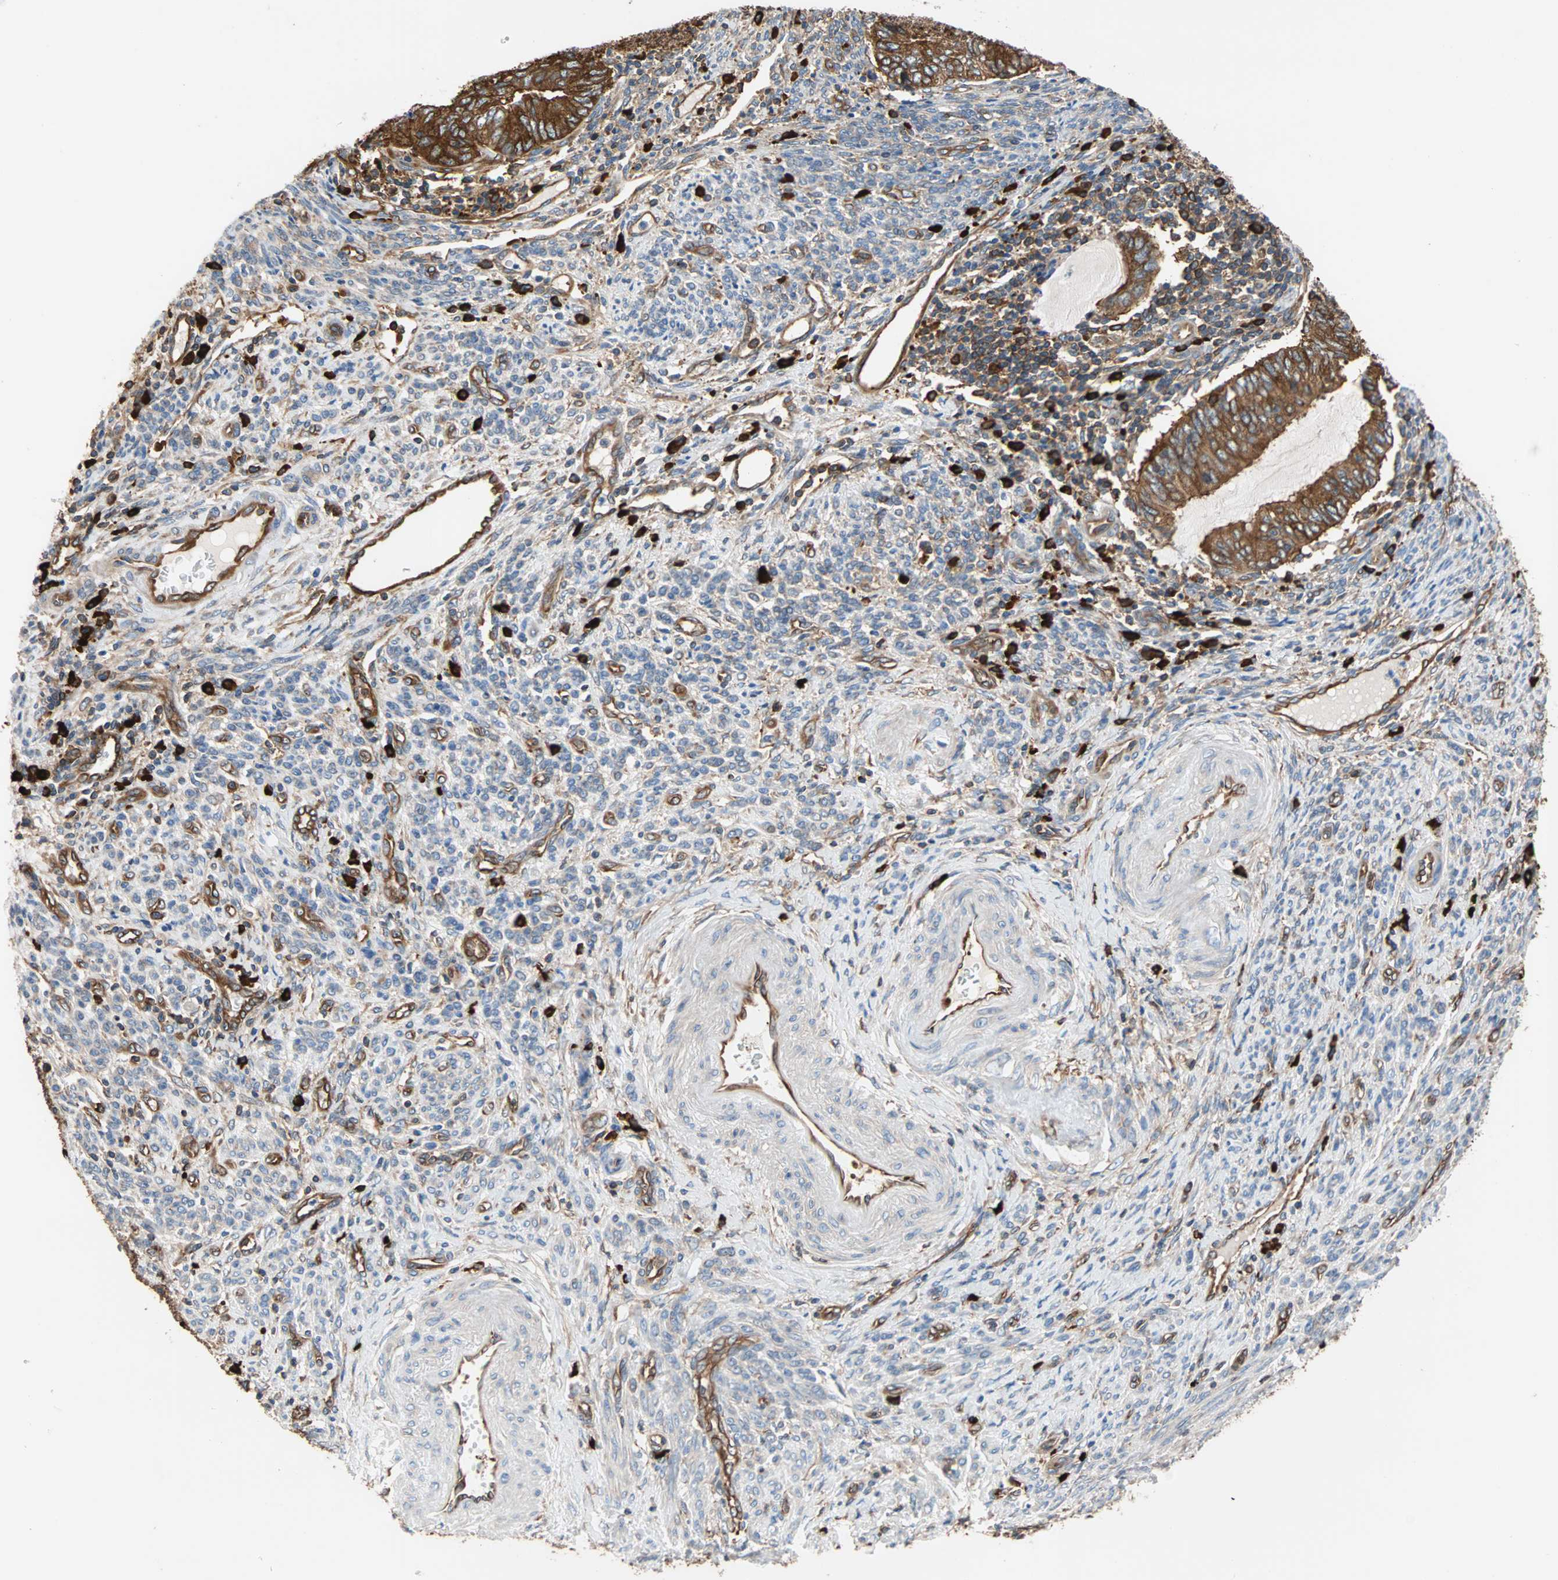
{"staining": {"intensity": "strong", "quantity": ">75%", "location": "cytoplasmic/membranous"}, "tissue": "endometrial cancer", "cell_type": "Tumor cells", "image_type": "cancer", "snomed": [{"axis": "morphology", "description": "Adenocarcinoma, NOS"}, {"axis": "topography", "description": "Uterus"}, {"axis": "topography", "description": "Endometrium"}], "caption": "Endometrial adenocarcinoma tissue exhibits strong cytoplasmic/membranous expression in about >75% of tumor cells, visualized by immunohistochemistry.", "gene": "EEF2", "patient": {"sex": "female", "age": 70}}